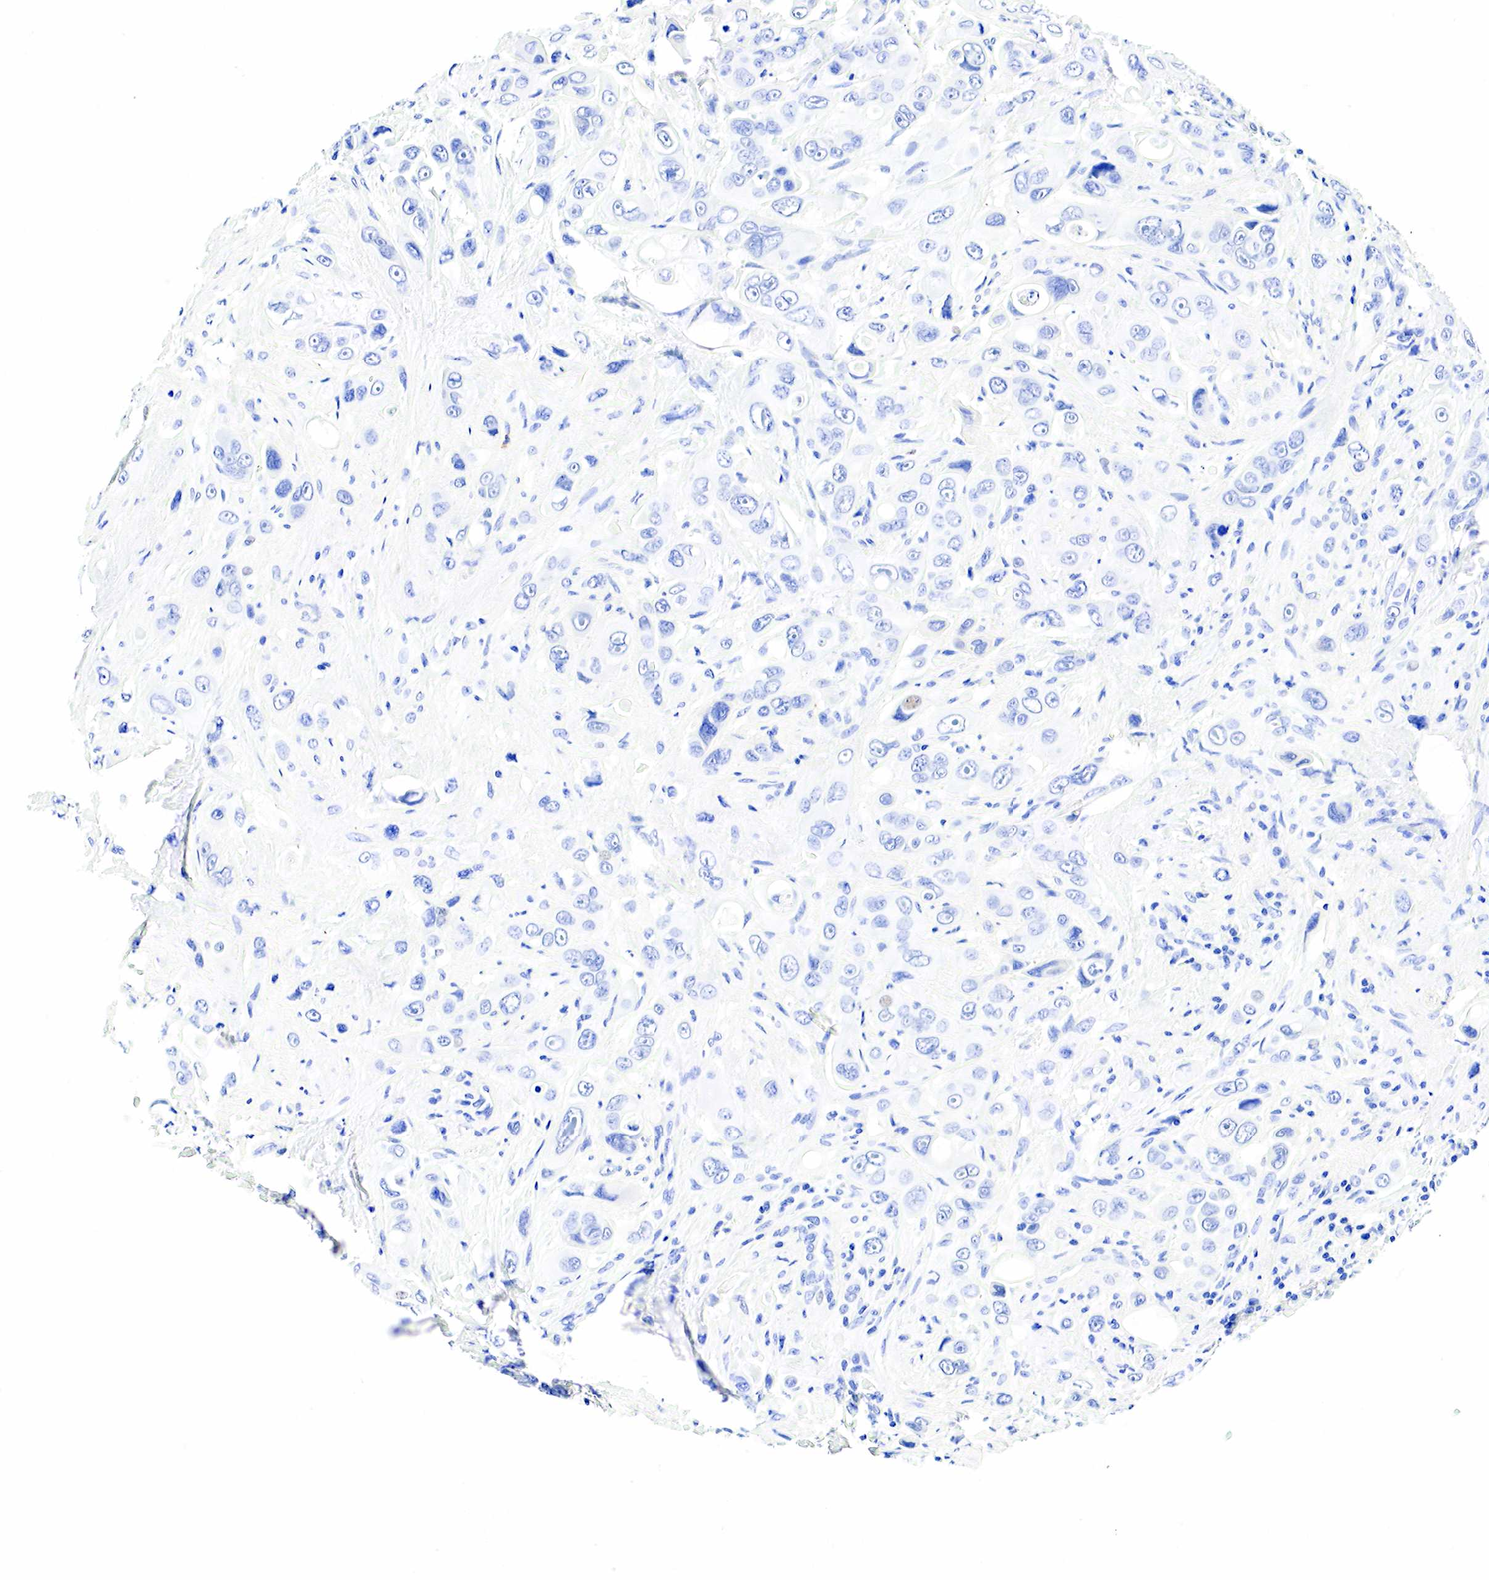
{"staining": {"intensity": "weak", "quantity": "<25%", "location": "nuclear"}, "tissue": "liver cancer", "cell_type": "Tumor cells", "image_type": "cancer", "snomed": [{"axis": "morphology", "description": "Cholangiocarcinoma"}, {"axis": "topography", "description": "Liver"}], "caption": "Immunohistochemistry of liver cancer reveals no staining in tumor cells.", "gene": "FUT4", "patient": {"sex": "female", "age": 79}}